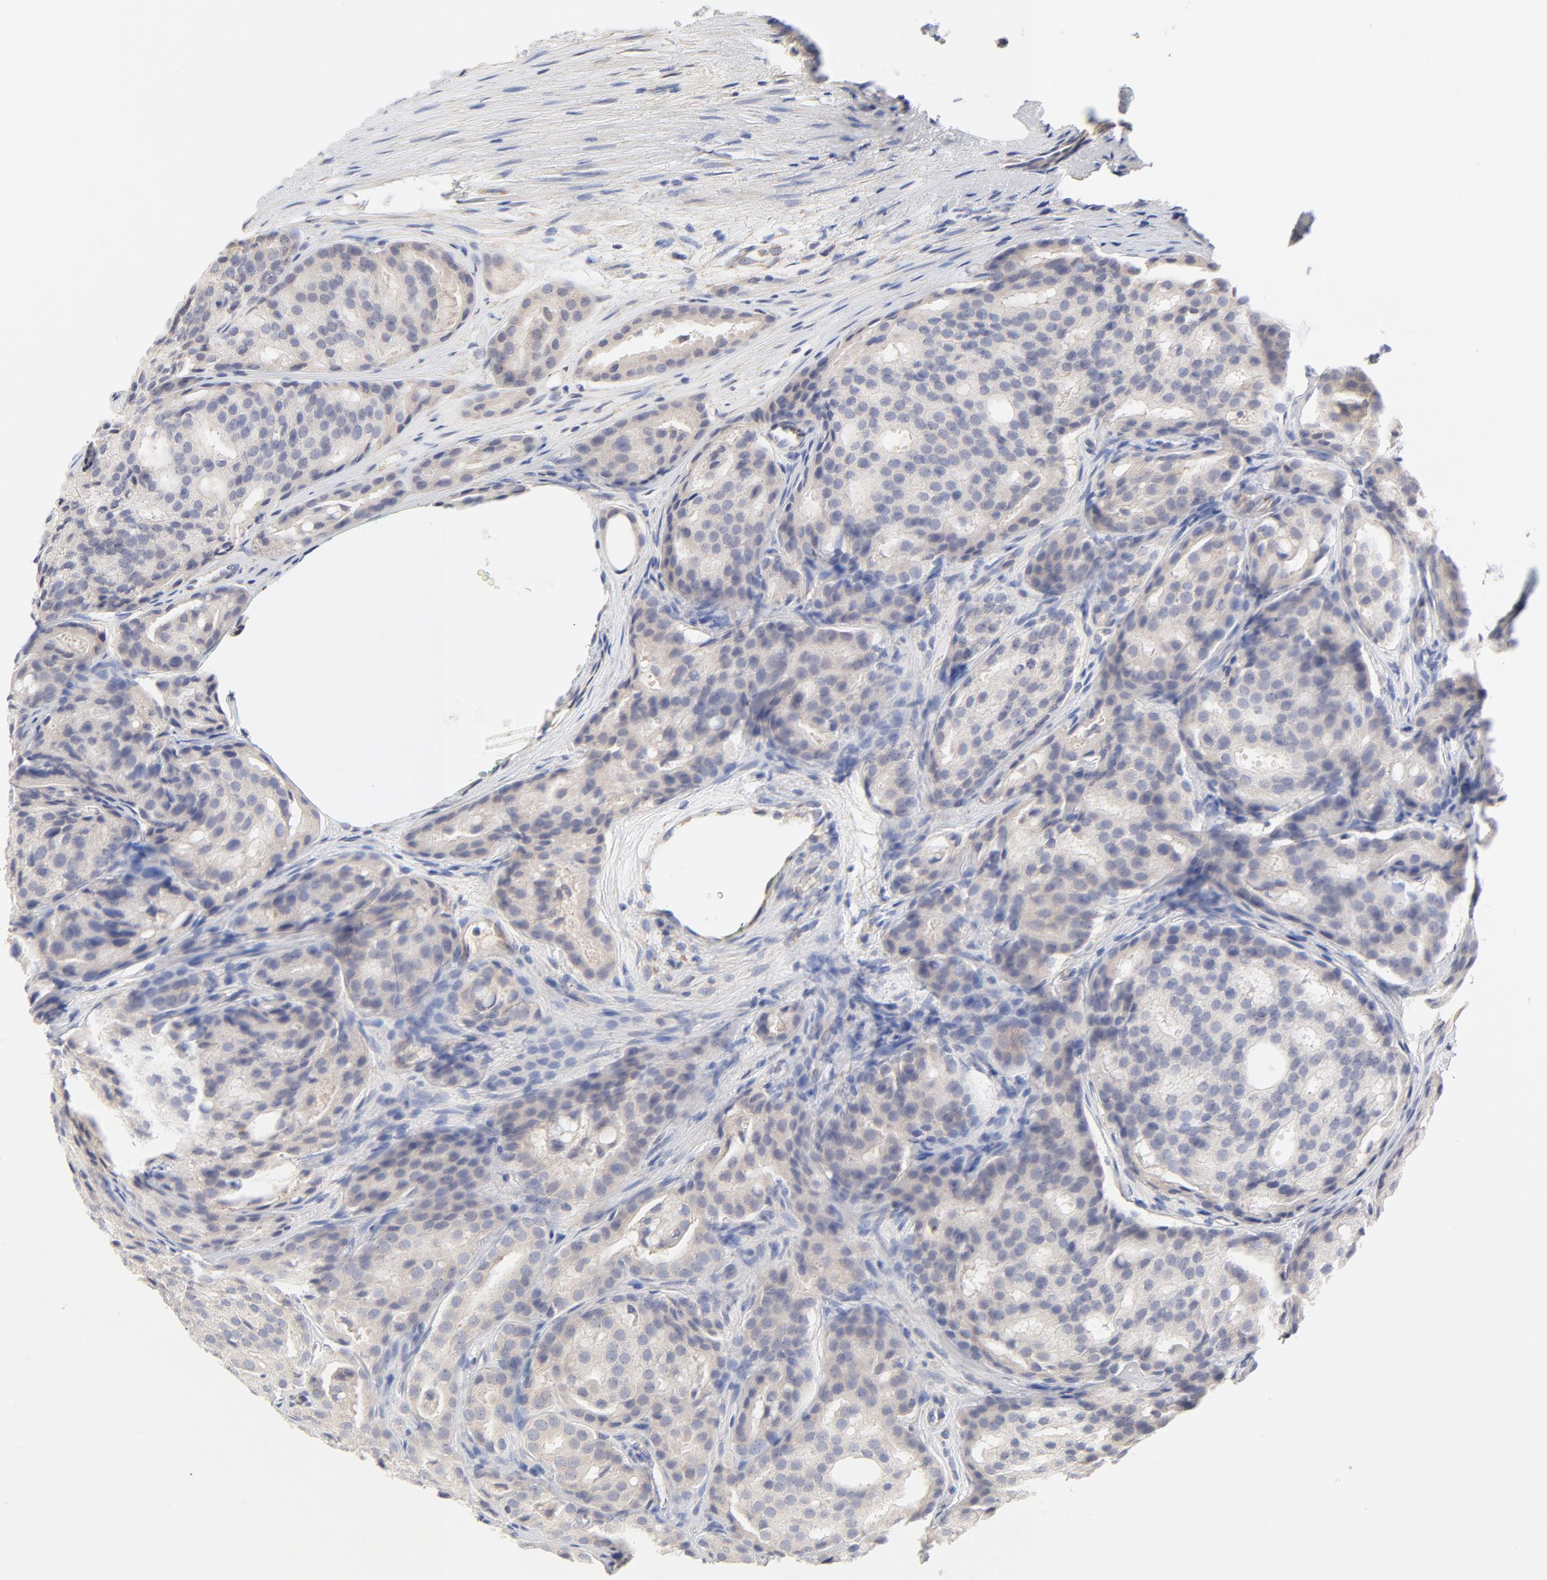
{"staining": {"intensity": "weak", "quantity": "25%-75%", "location": "cytoplasmic/membranous"}, "tissue": "prostate cancer", "cell_type": "Tumor cells", "image_type": "cancer", "snomed": [{"axis": "morphology", "description": "Adenocarcinoma, High grade"}, {"axis": "topography", "description": "Prostate"}], "caption": "Weak cytoplasmic/membranous expression for a protein is appreciated in about 25%-75% of tumor cells of adenocarcinoma (high-grade) (prostate) using immunohistochemistry.", "gene": "MTERF2", "patient": {"sex": "male", "age": 64}}